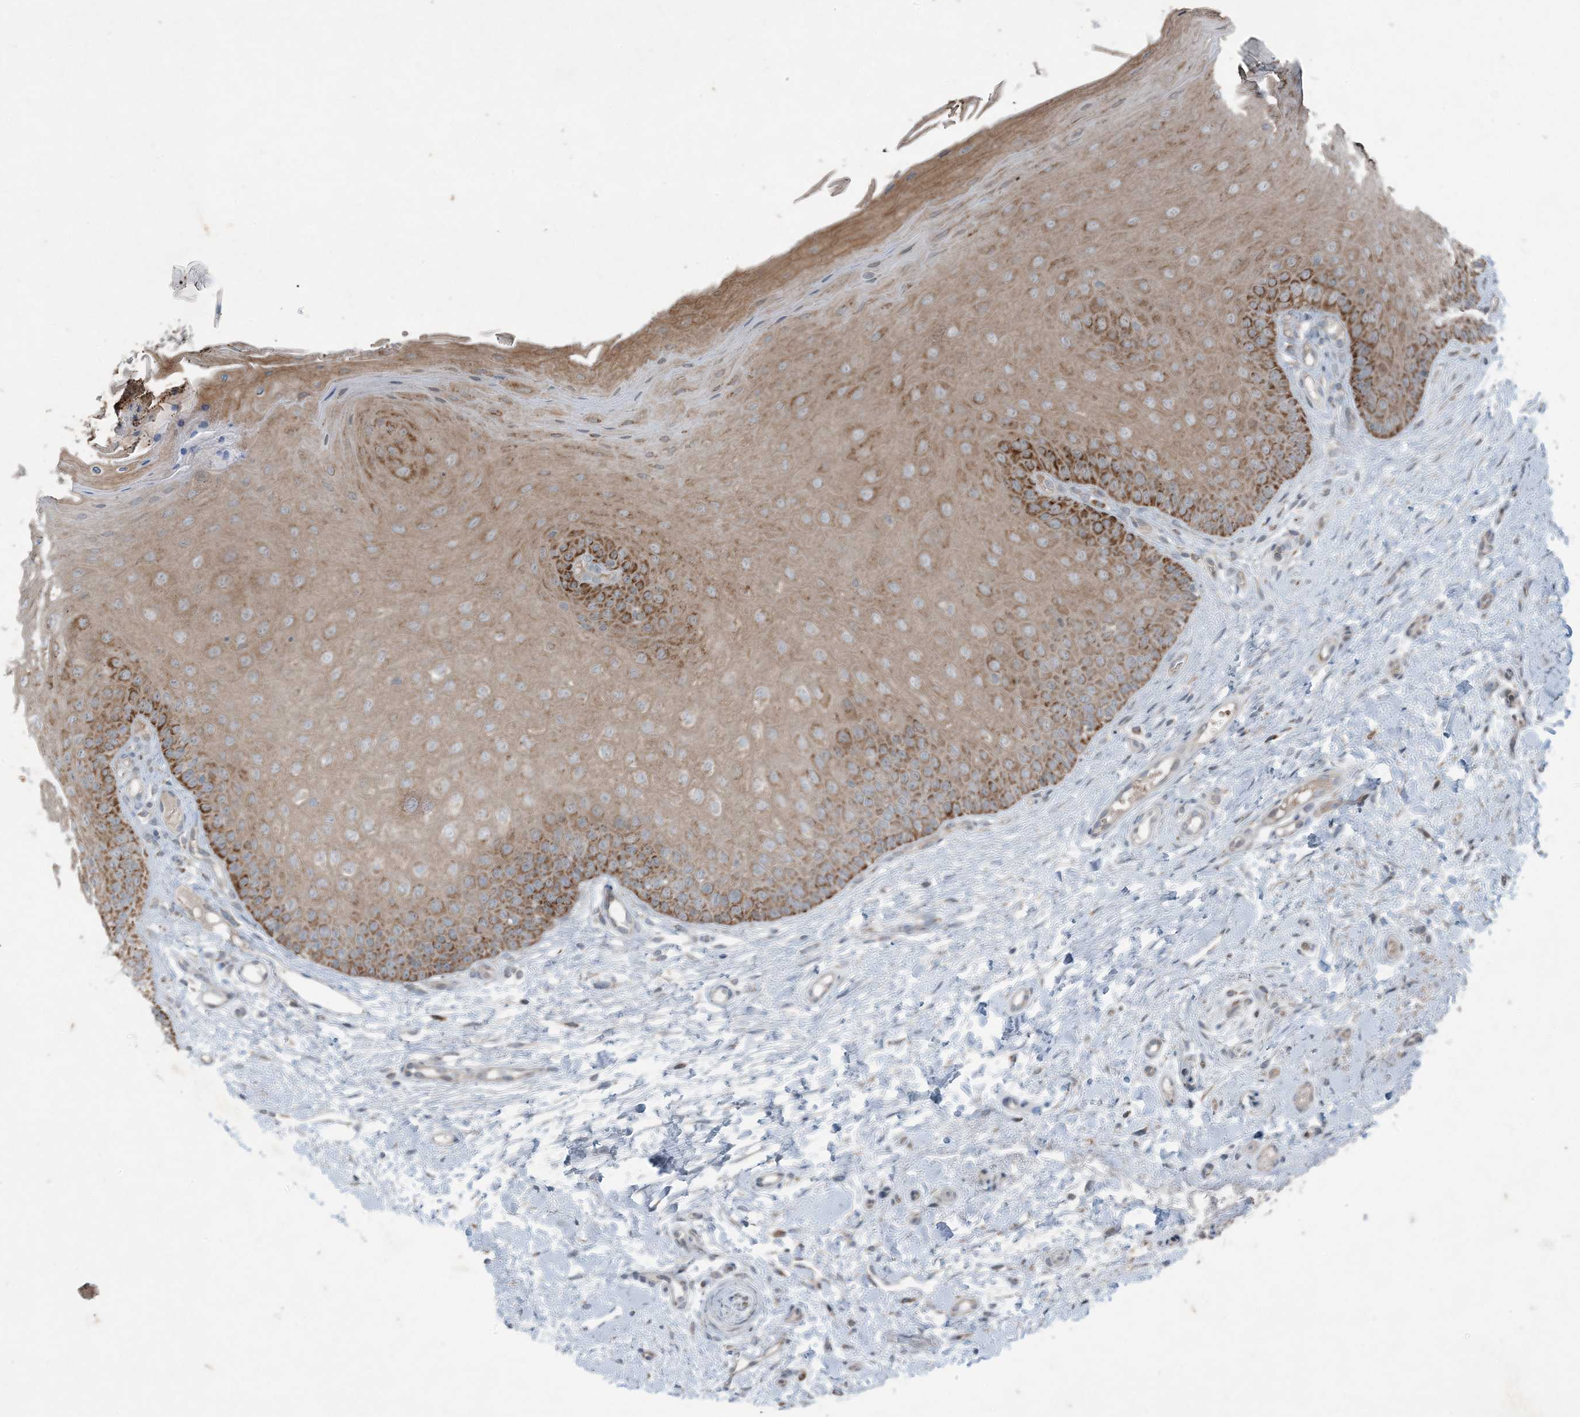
{"staining": {"intensity": "strong", "quantity": "25%-75%", "location": "cytoplasmic/membranous"}, "tissue": "oral mucosa", "cell_type": "Squamous epithelial cells", "image_type": "normal", "snomed": [{"axis": "morphology", "description": "Normal tissue, NOS"}, {"axis": "topography", "description": "Oral tissue"}], "caption": "DAB (3,3'-diaminobenzidine) immunohistochemical staining of benign oral mucosa displays strong cytoplasmic/membranous protein expression in approximately 25%-75% of squamous epithelial cells. Nuclei are stained in blue.", "gene": "PC", "patient": {"sex": "female", "age": 68}}